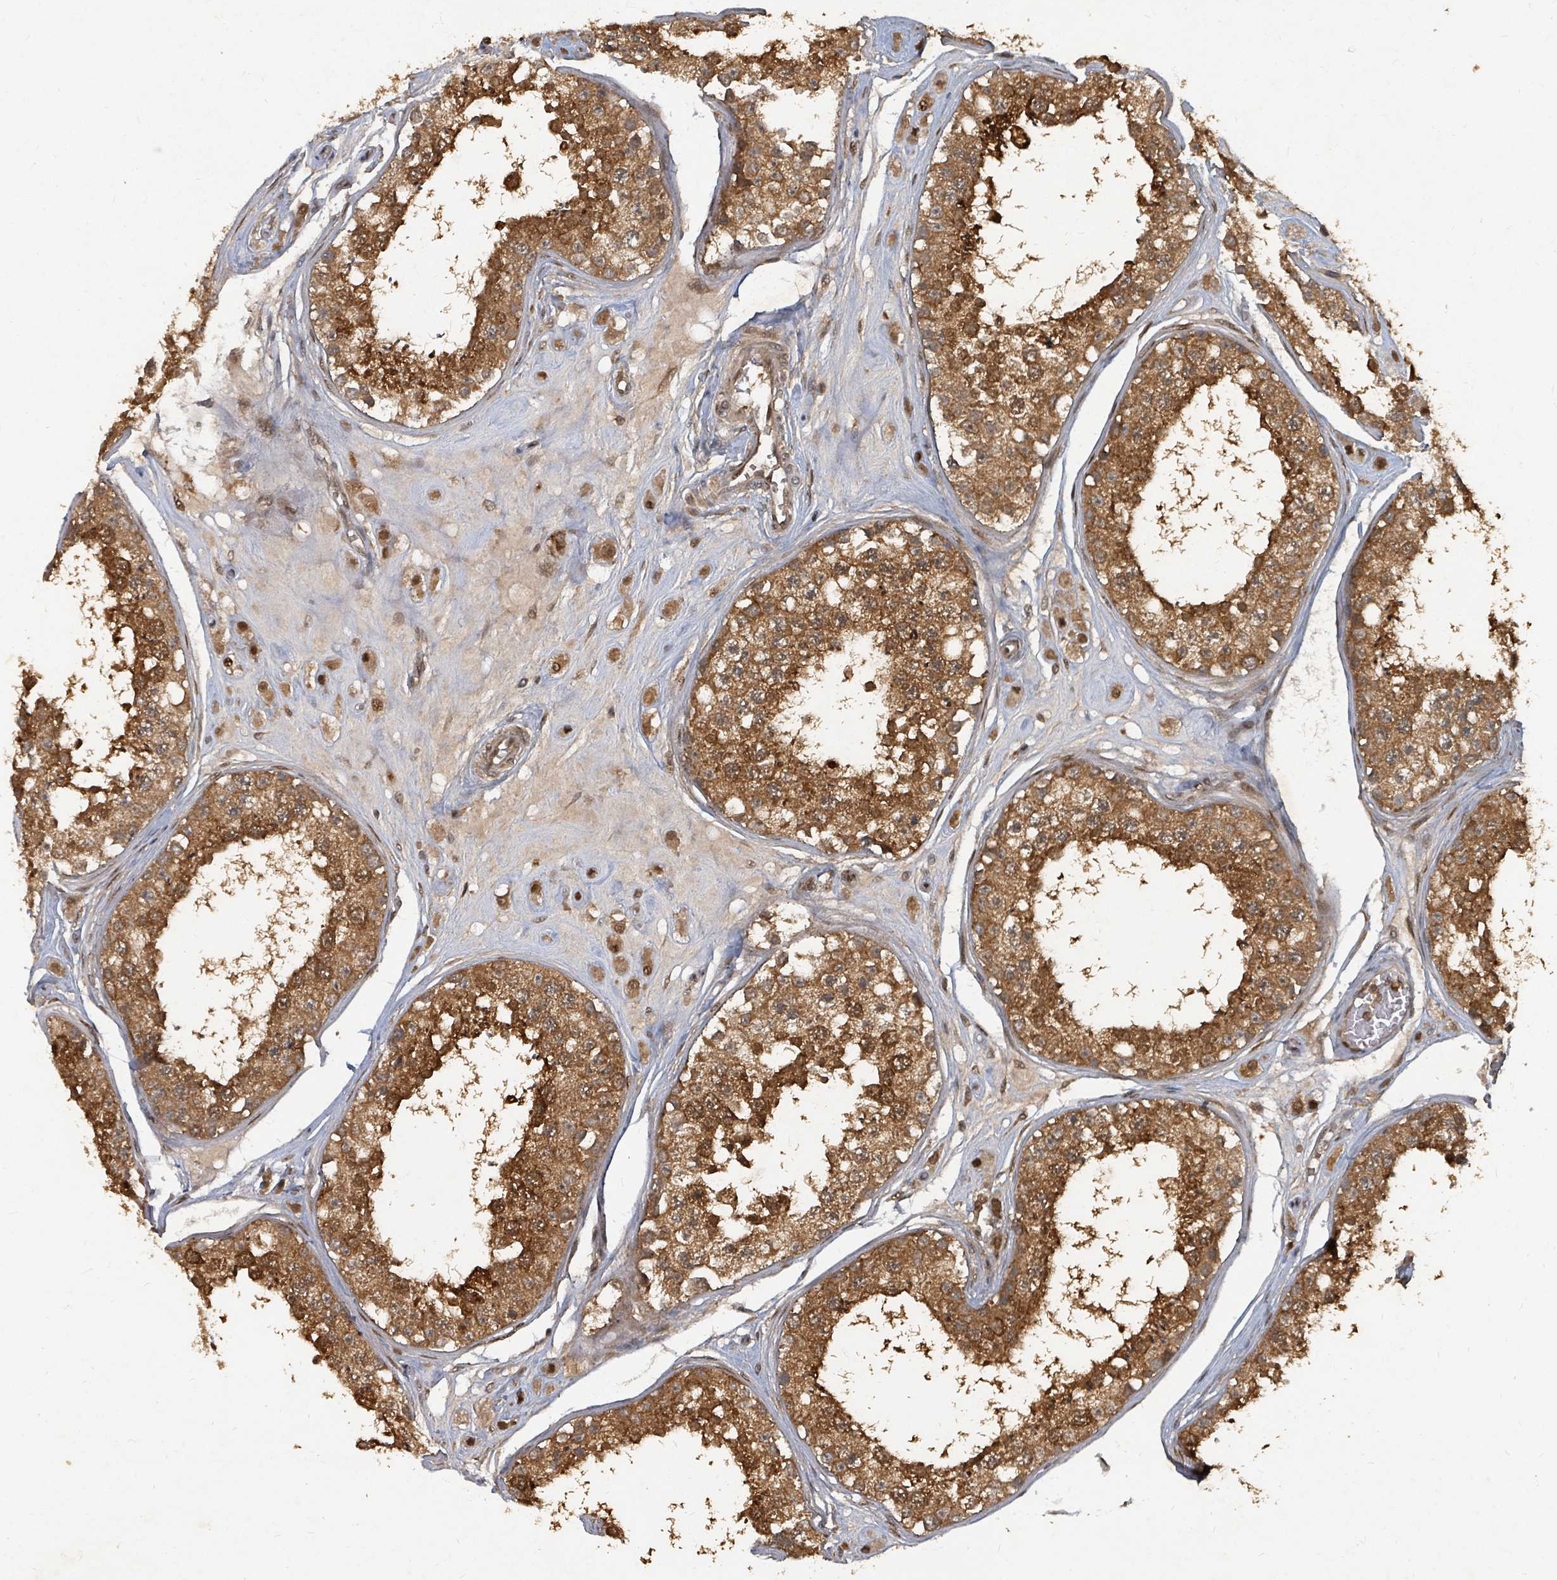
{"staining": {"intensity": "strong", "quantity": ">75%", "location": "cytoplasmic/membranous,nuclear"}, "tissue": "testis", "cell_type": "Cells in seminiferous ducts", "image_type": "normal", "snomed": [{"axis": "morphology", "description": "Normal tissue, NOS"}, {"axis": "topography", "description": "Testis"}], "caption": "IHC histopathology image of normal testis: testis stained using IHC shows high levels of strong protein expression localized specifically in the cytoplasmic/membranous,nuclear of cells in seminiferous ducts, appearing as a cytoplasmic/membranous,nuclear brown color.", "gene": "KDM4E", "patient": {"sex": "male", "age": 25}}